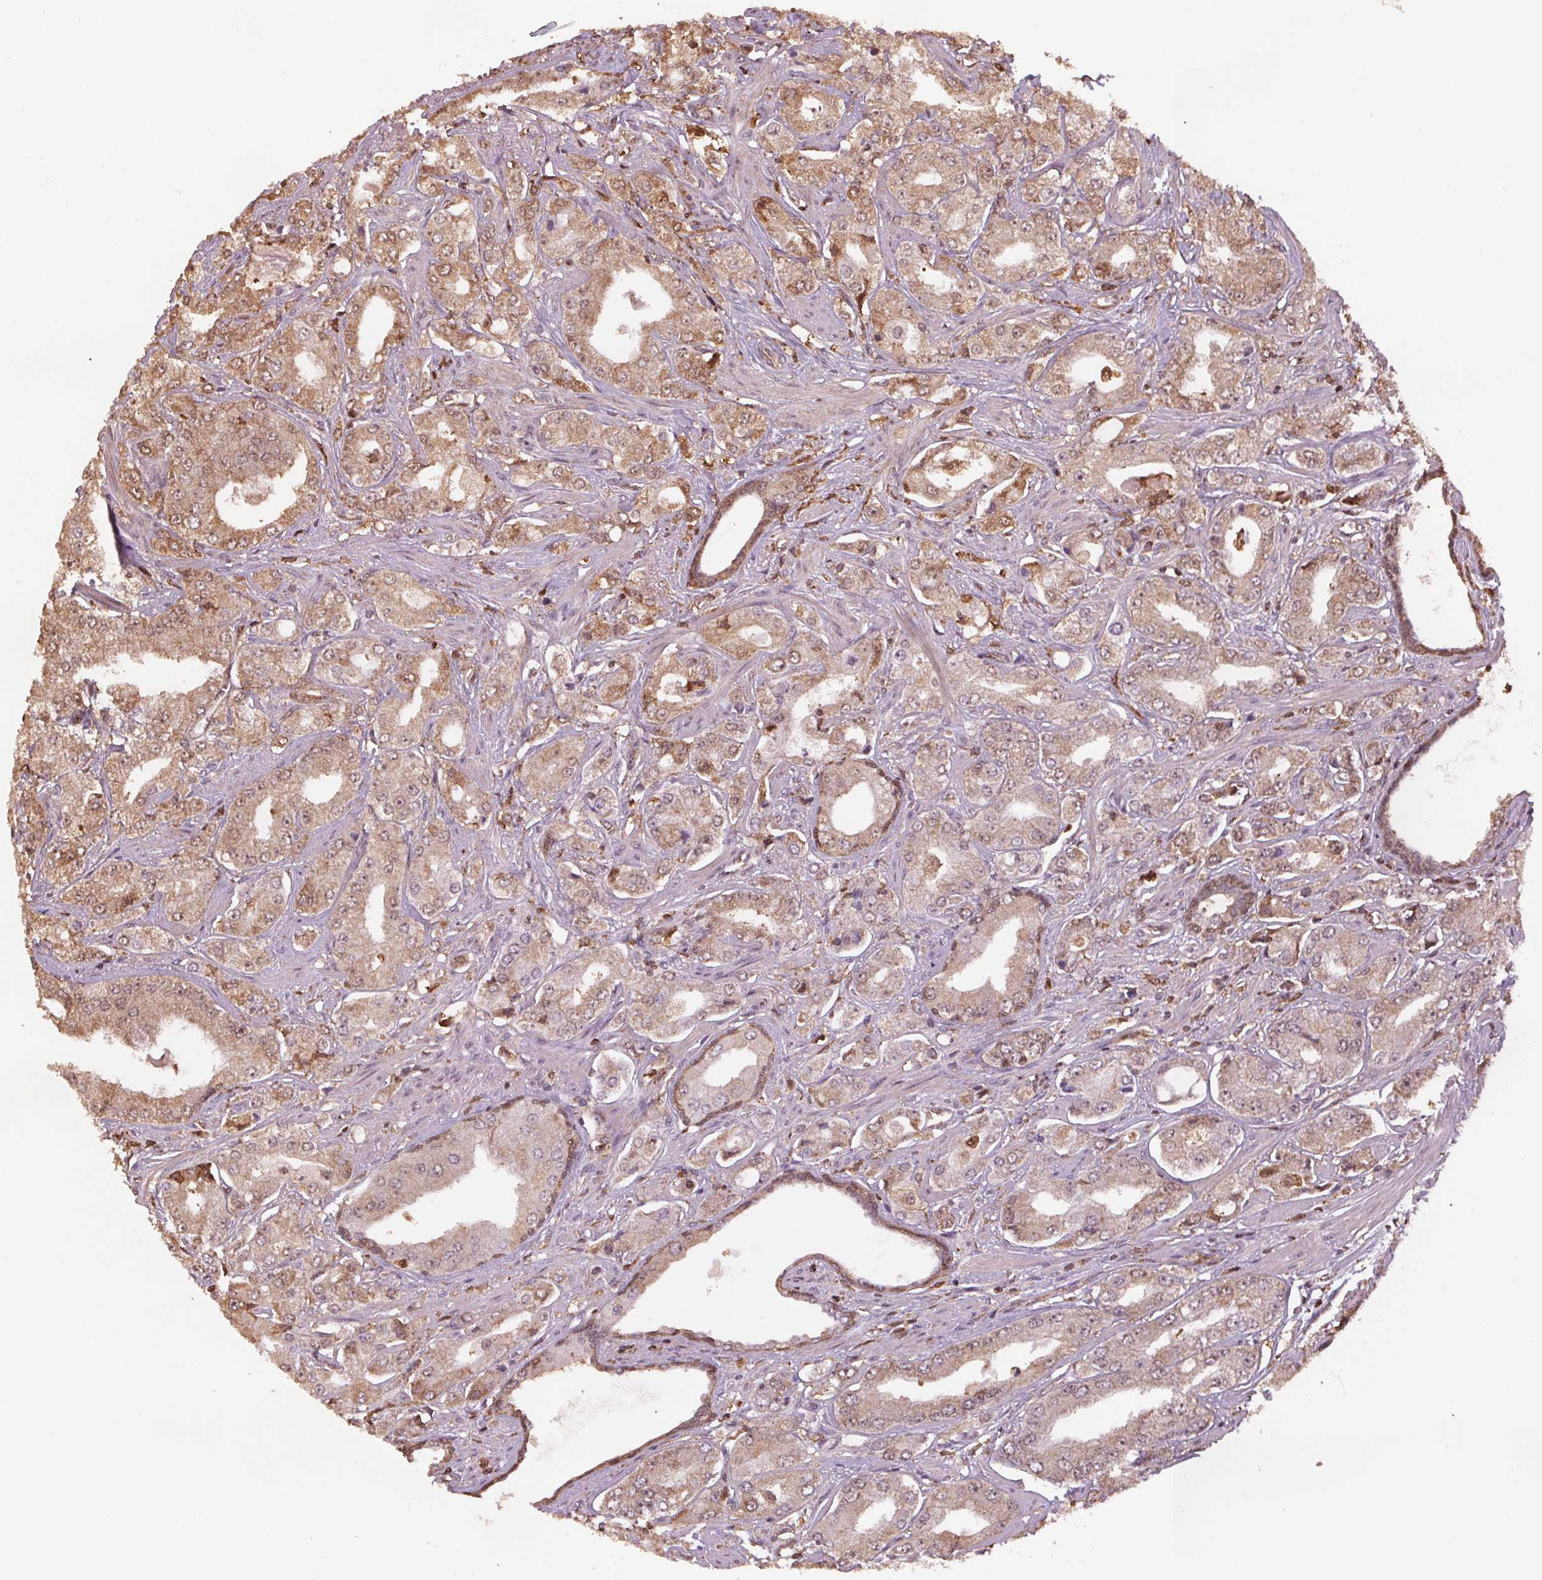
{"staining": {"intensity": "moderate", "quantity": ">75%", "location": "cytoplasmic/membranous,nuclear"}, "tissue": "prostate cancer", "cell_type": "Tumor cells", "image_type": "cancer", "snomed": [{"axis": "morphology", "description": "Adenocarcinoma, Low grade"}, {"axis": "topography", "description": "Prostate"}], "caption": "A medium amount of moderate cytoplasmic/membranous and nuclear staining is seen in about >75% of tumor cells in low-grade adenocarcinoma (prostate) tissue.", "gene": "ENO1", "patient": {"sex": "male", "age": 60}}